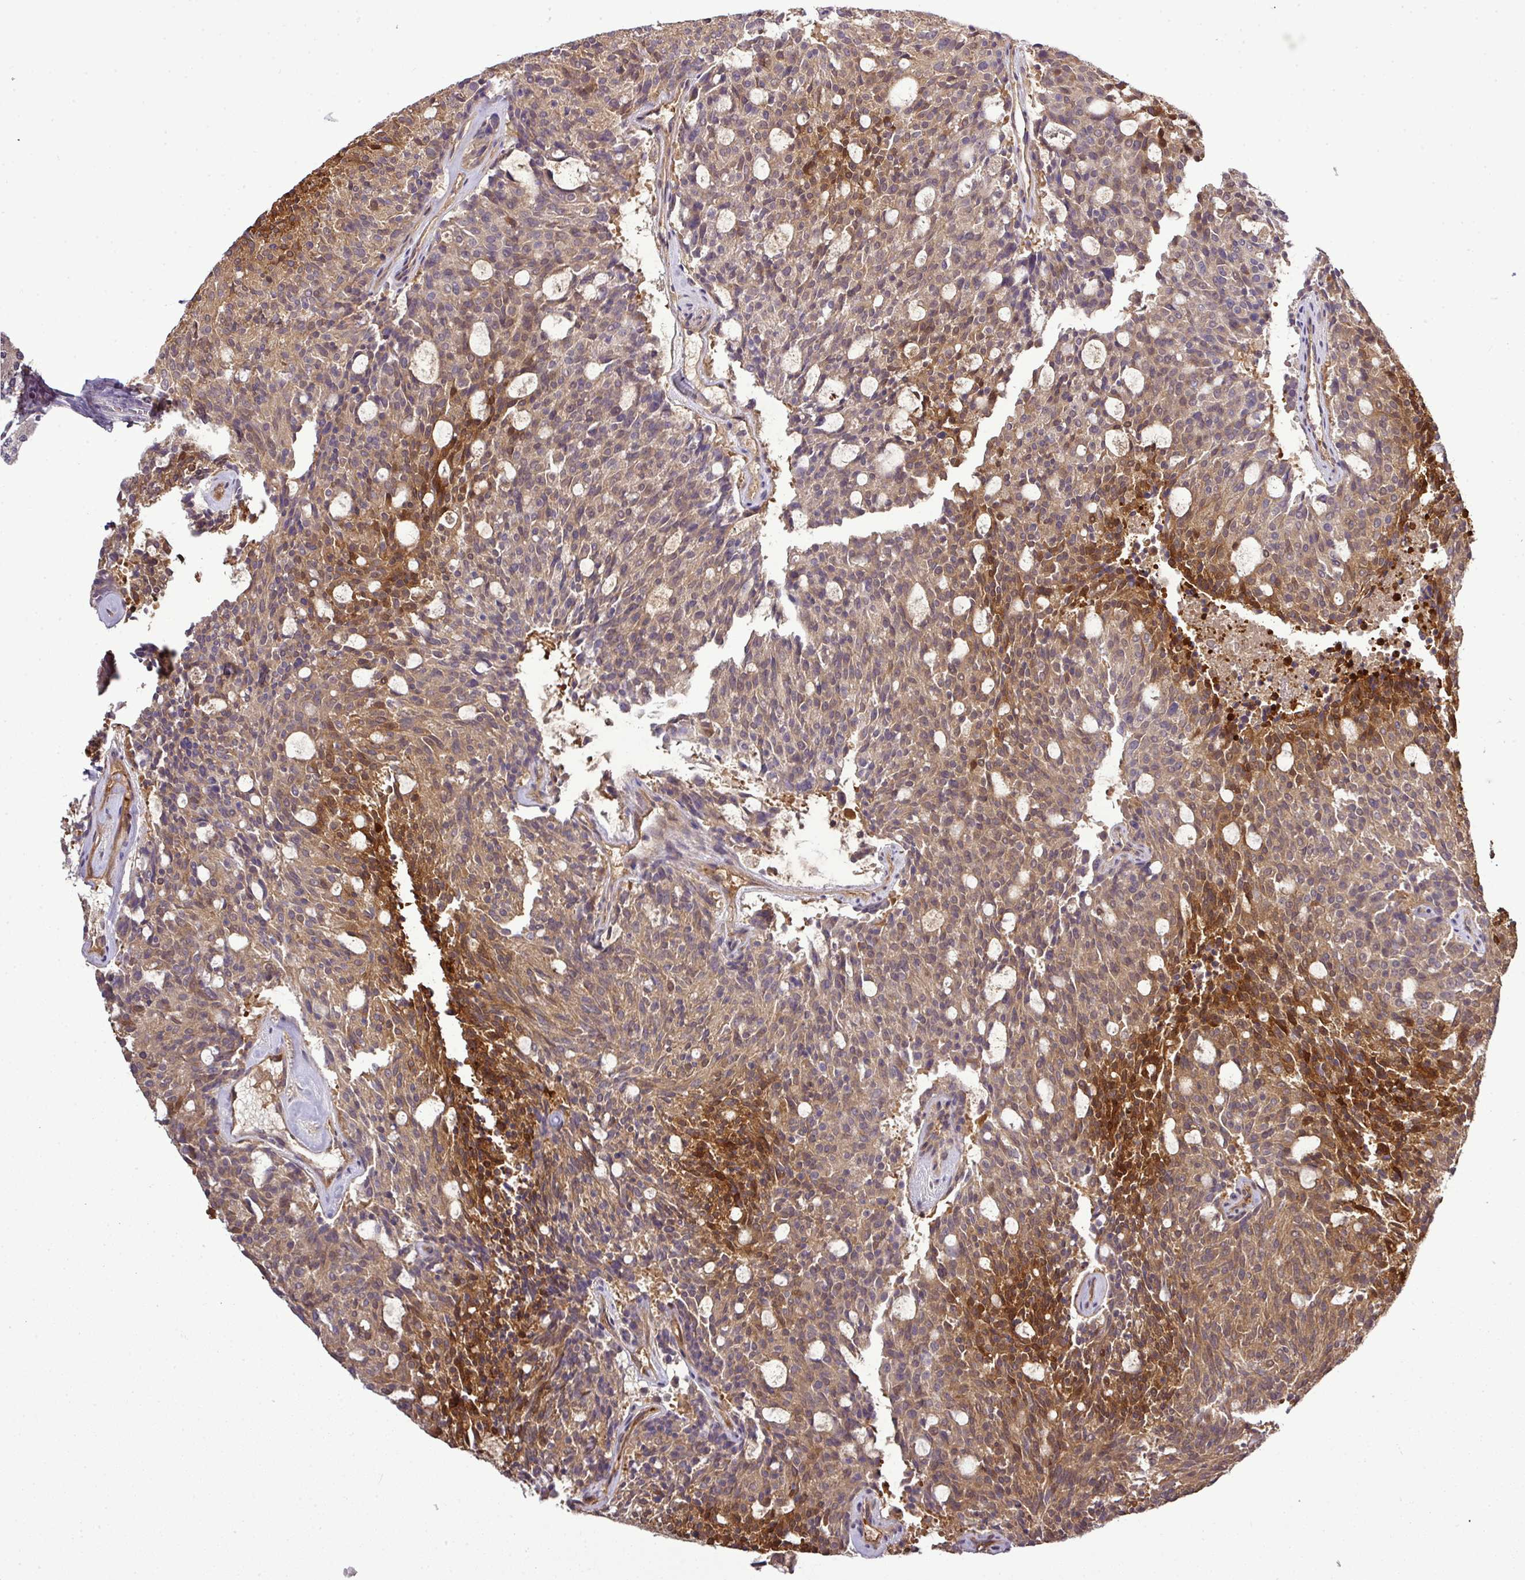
{"staining": {"intensity": "moderate", "quantity": "25%-75%", "location": "cytoplasmic/membranous"}, "tissue": "carcinoid", "cell_type": "Tumor cells", "image_type": "cancer", "snomed": [{"axis": "morphology", "description": "Carcinoid, malignant, NOS"}, {"axis": "topography", "description": "Pancreas"}], "caption": "A micrograph of human carcinoid stained for a protein shows moderate cytoplasmic/membranous brown staining in tumor cells.", "gene": "TMEM107", "patient": {"sex": "female", "age": 54}}